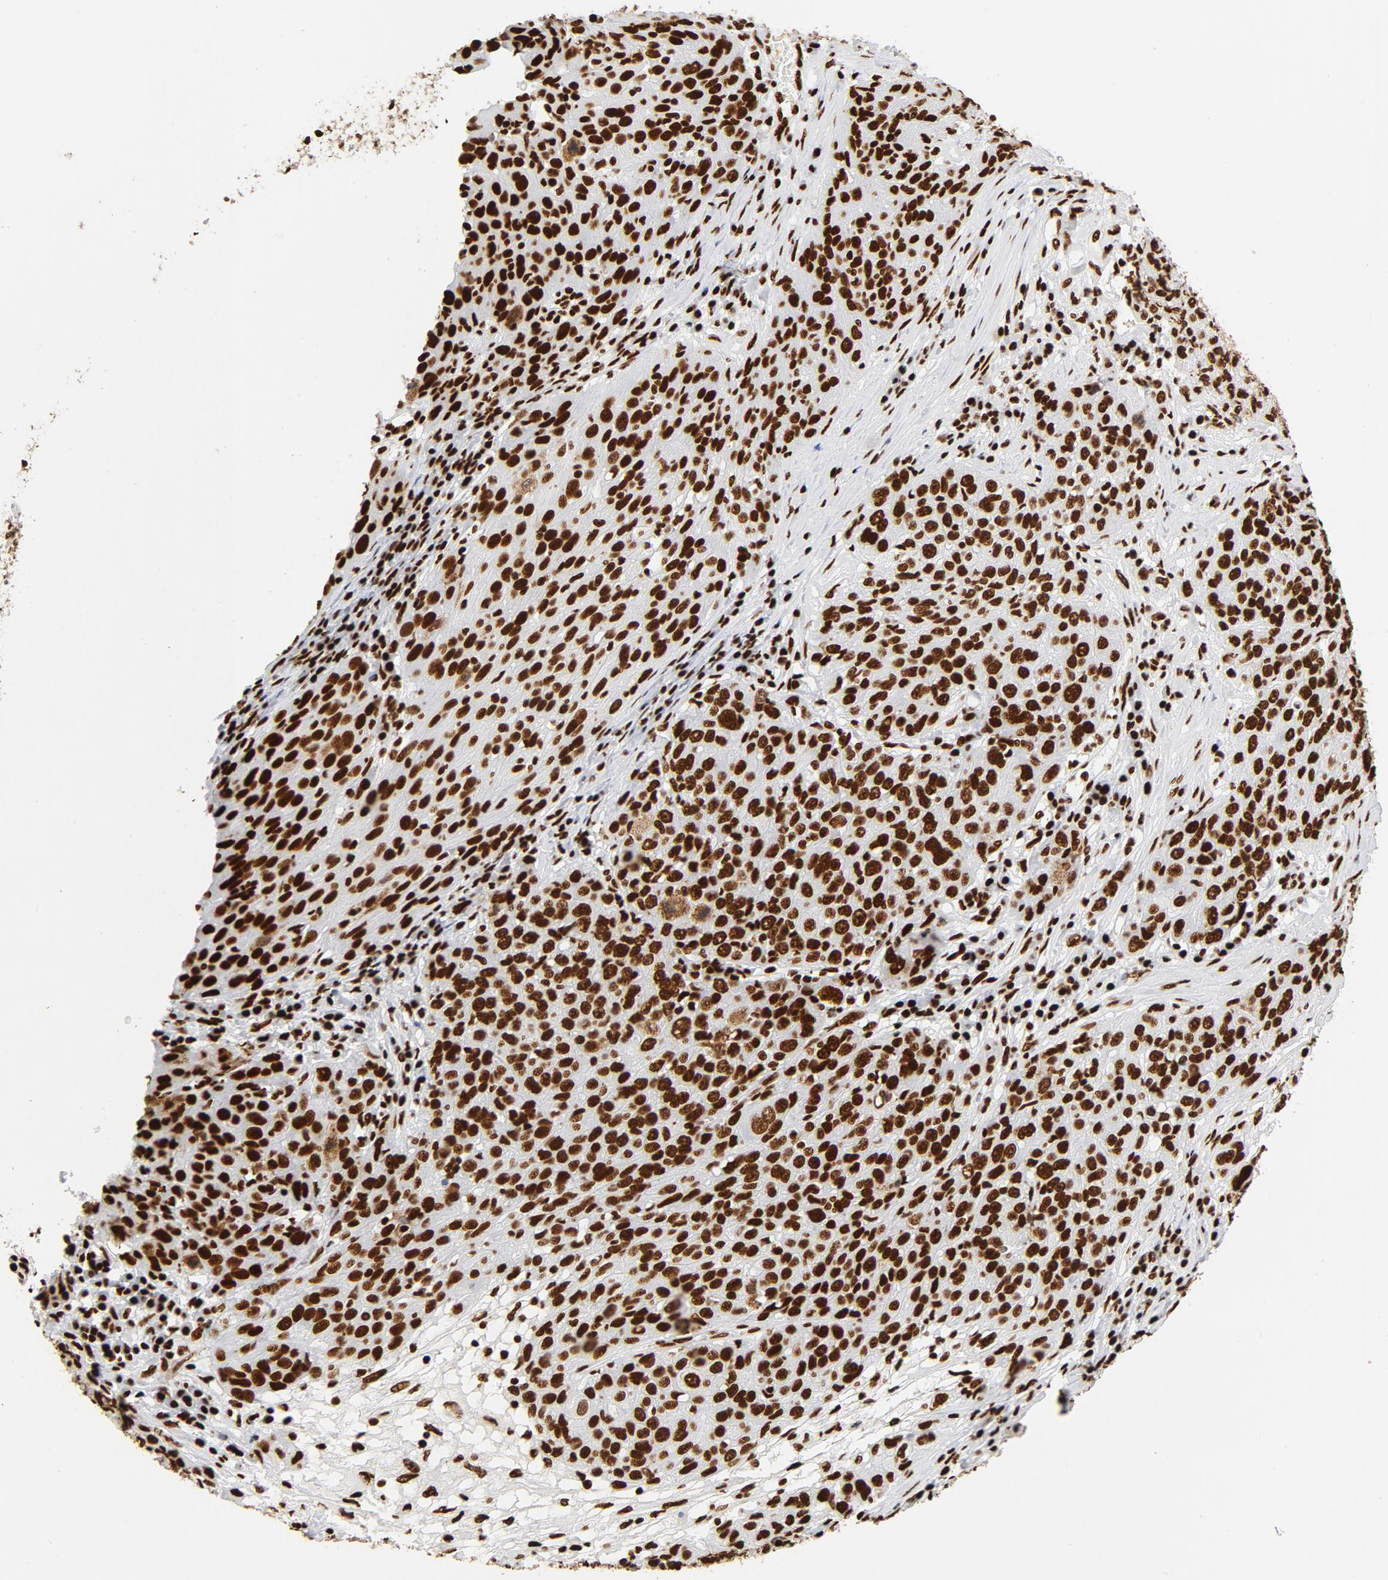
{"staining": {"intensity": "strong", "quantity": ">75%", "location": "cytoplasmic/membranous,nuclear"}, "tissue": "ovarian cancer", "cell_type": "Tumor cells", "image_type": "cancer", "snomed": [{"axis": "morphology", "description": "Carcinoma, endometroid"}, {"axis": "topography", "description": "Ovary"}], "caption": "An image showing strong cytoplasmic/membranous and nuclear staining in about >75% of tumor cells in ovarian cancer (endometroid carcinoma), as visualized by brown immunohistochemical staining.", "gene": "XRCC6", "patient": {"sex": "female", "age": 50}}